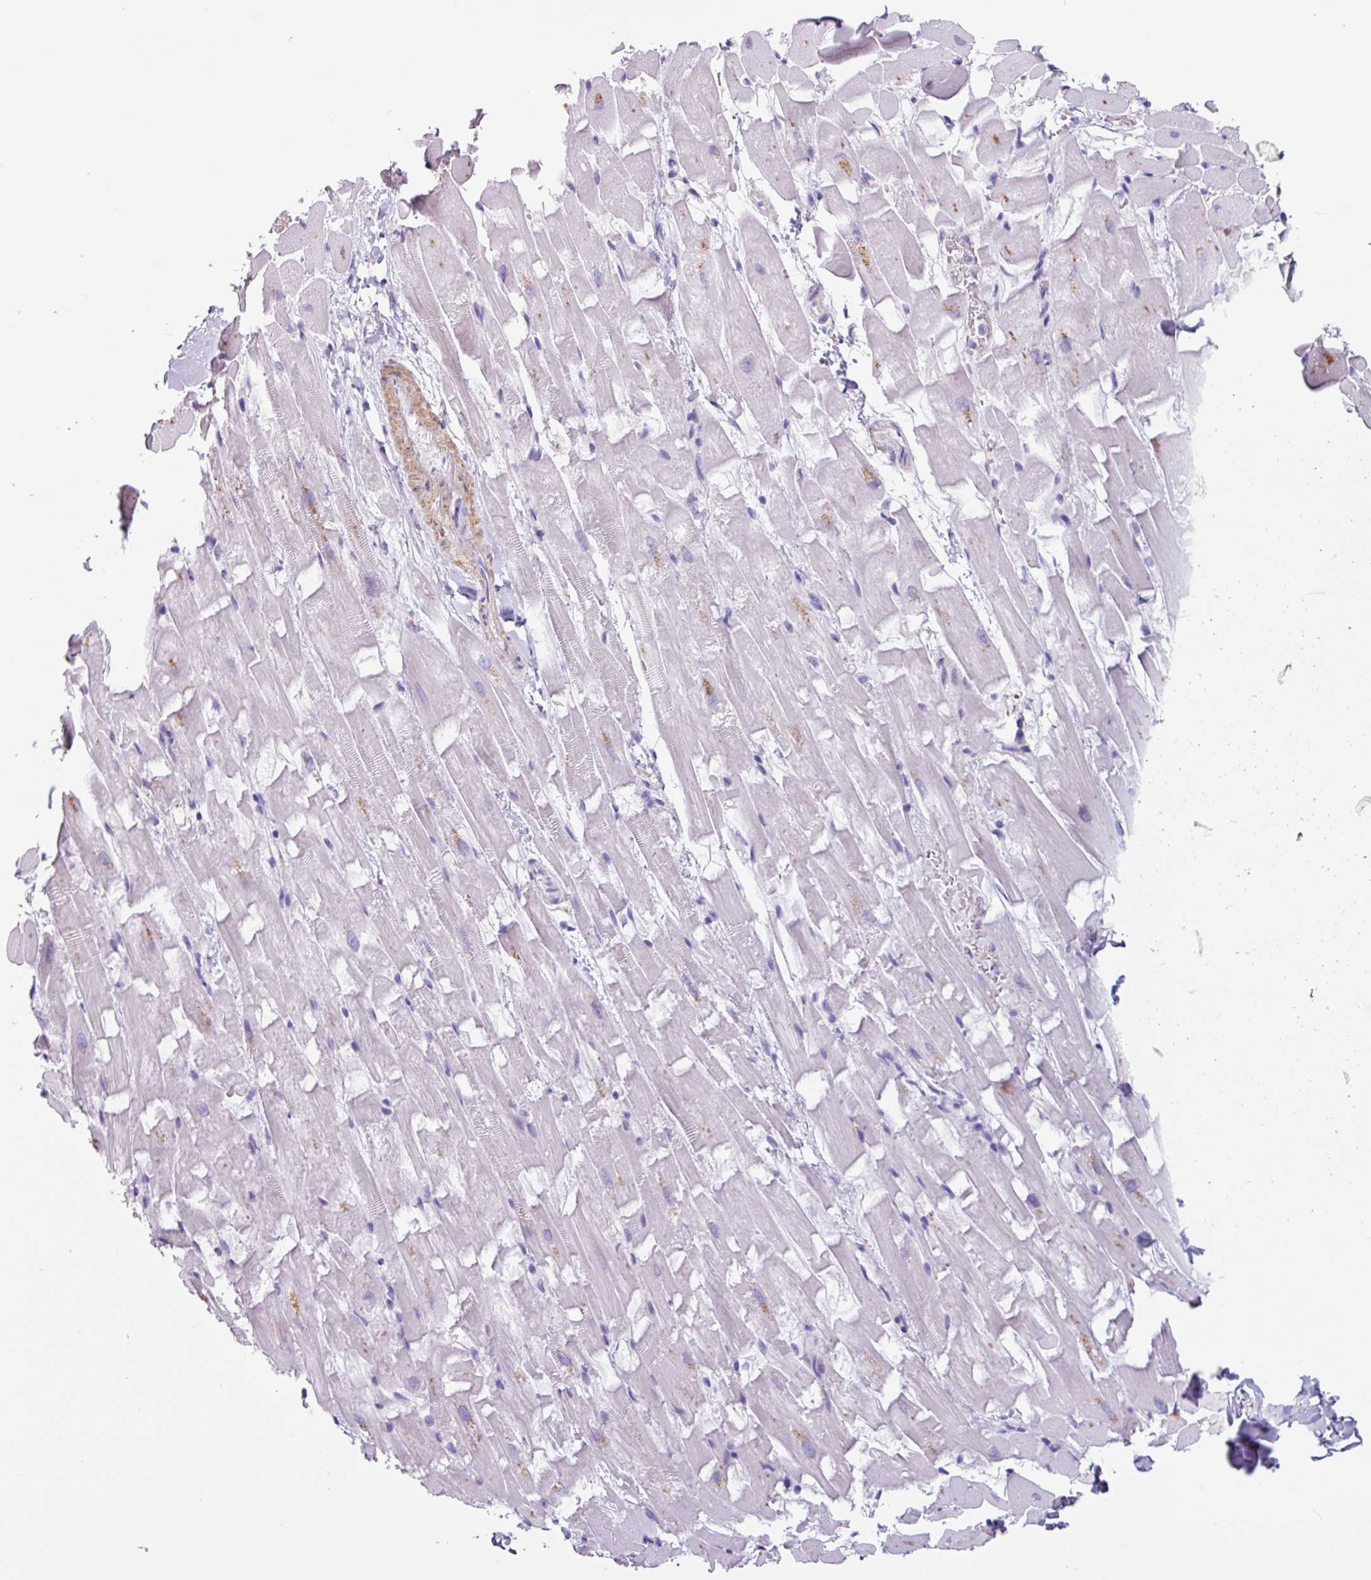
{"staining": {"intensity": "negative", "quantity": "none", "location": "none"}, "tissue": "heart muscle", "cell_type": "Cardiomyocytes", "image_type": "normal", "snomed": [{"axis": "morphology", "description": "Normal tissue, NOS"}, {"axis": "topography", "description": "Heart"}], "caption": "Human heart muscle stained for a protein using immunohistochemistry exhibits no staining in cardiomyocytes.", "gene": "OTX1", "patient": {"sex": "male", "age": 37}}